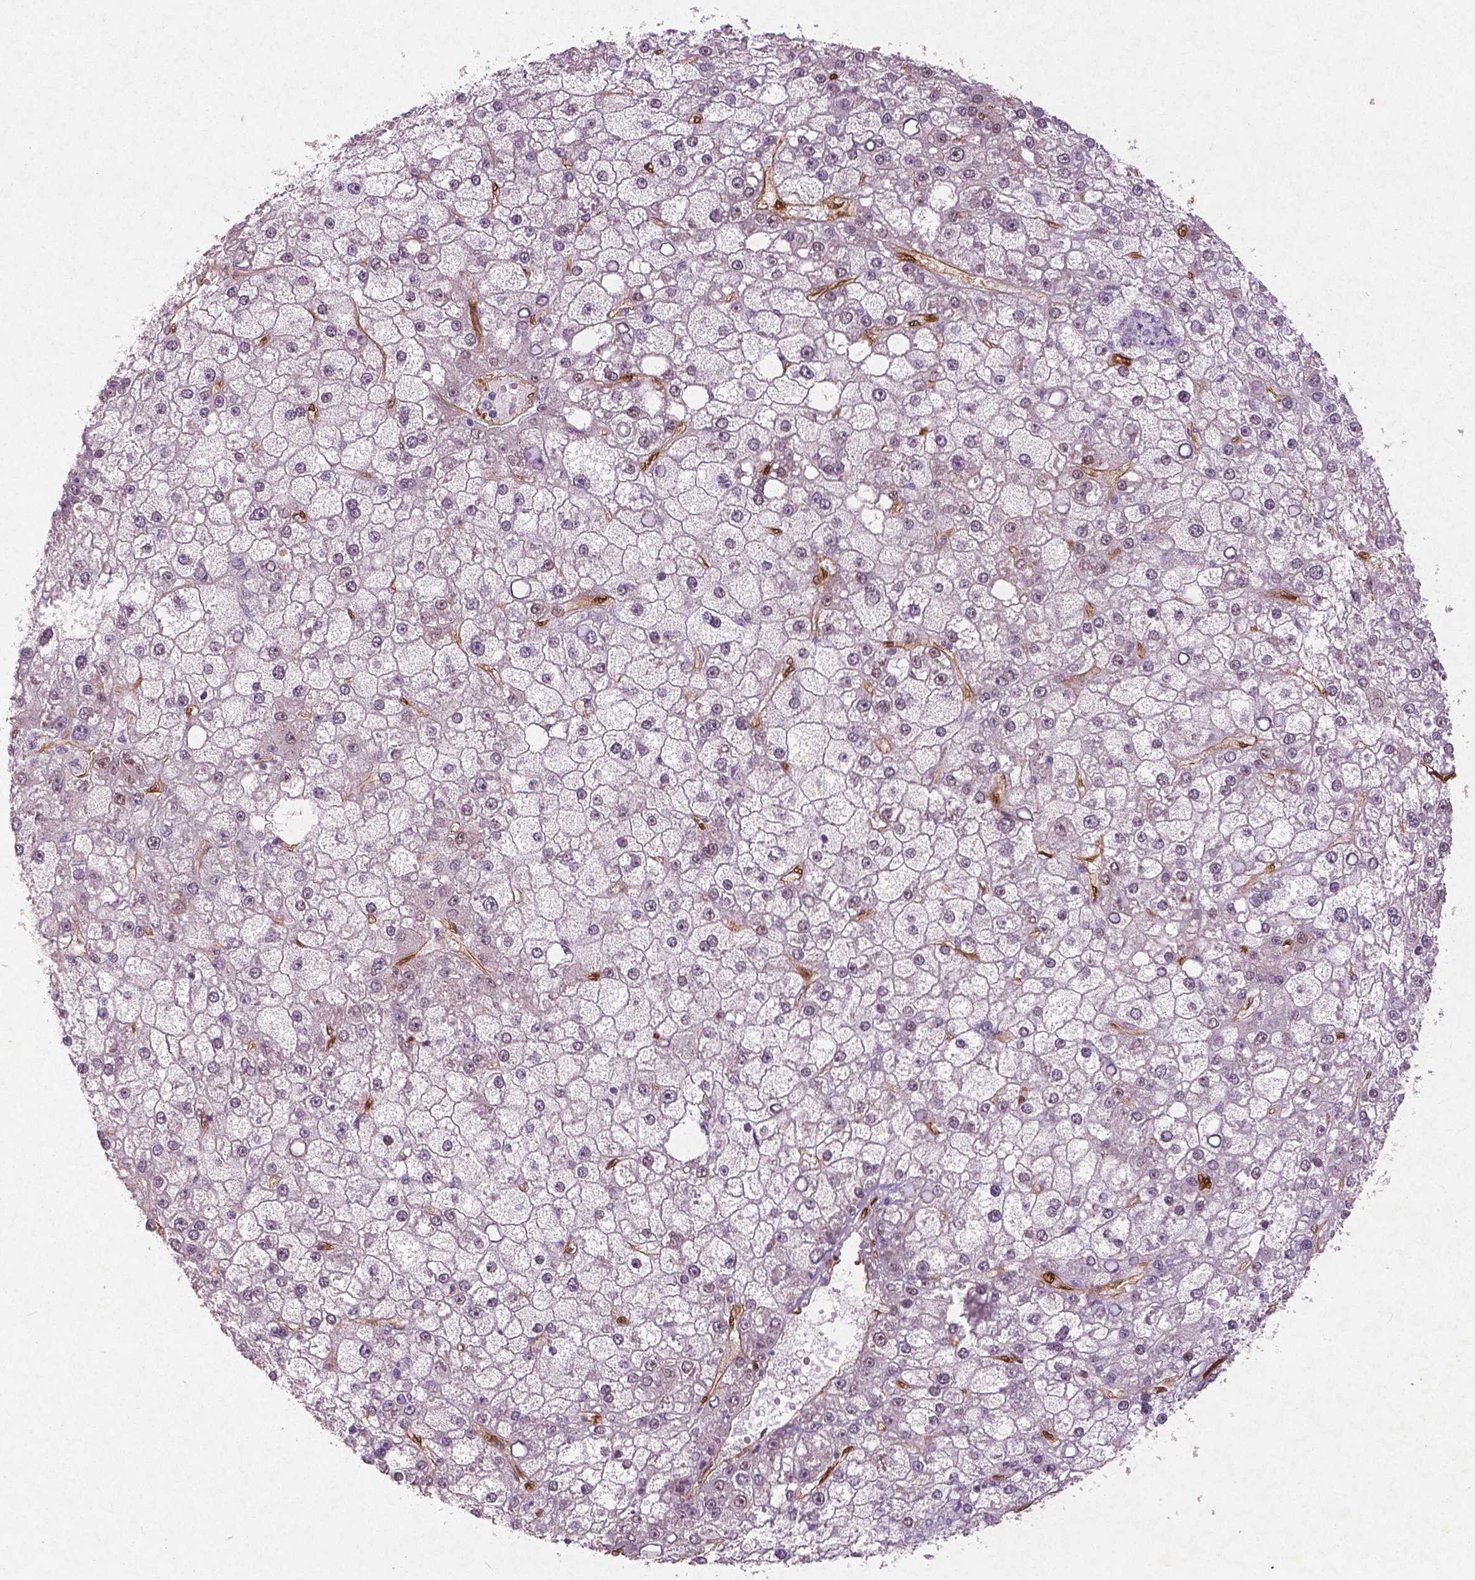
{"staining": {"intensity": "negative", "quantity": "none", "location": "none"}, "tissue": "liver cancer", "cell_type": "Tumor cells", "image_type": "cancer", "snomed": [{"axis": "morphology", "description": "Carcinoma, Hepatocellular, NOS"}, {"axis": "topography", "description": "Liver"}], "caption": "Immunohistochemical staining of human hepatocellular carcinoma (liver) exhibits no significant staining in tumor cells.", "gene": "WWTR1", "patient": {"sex": "male", "age": 67}}